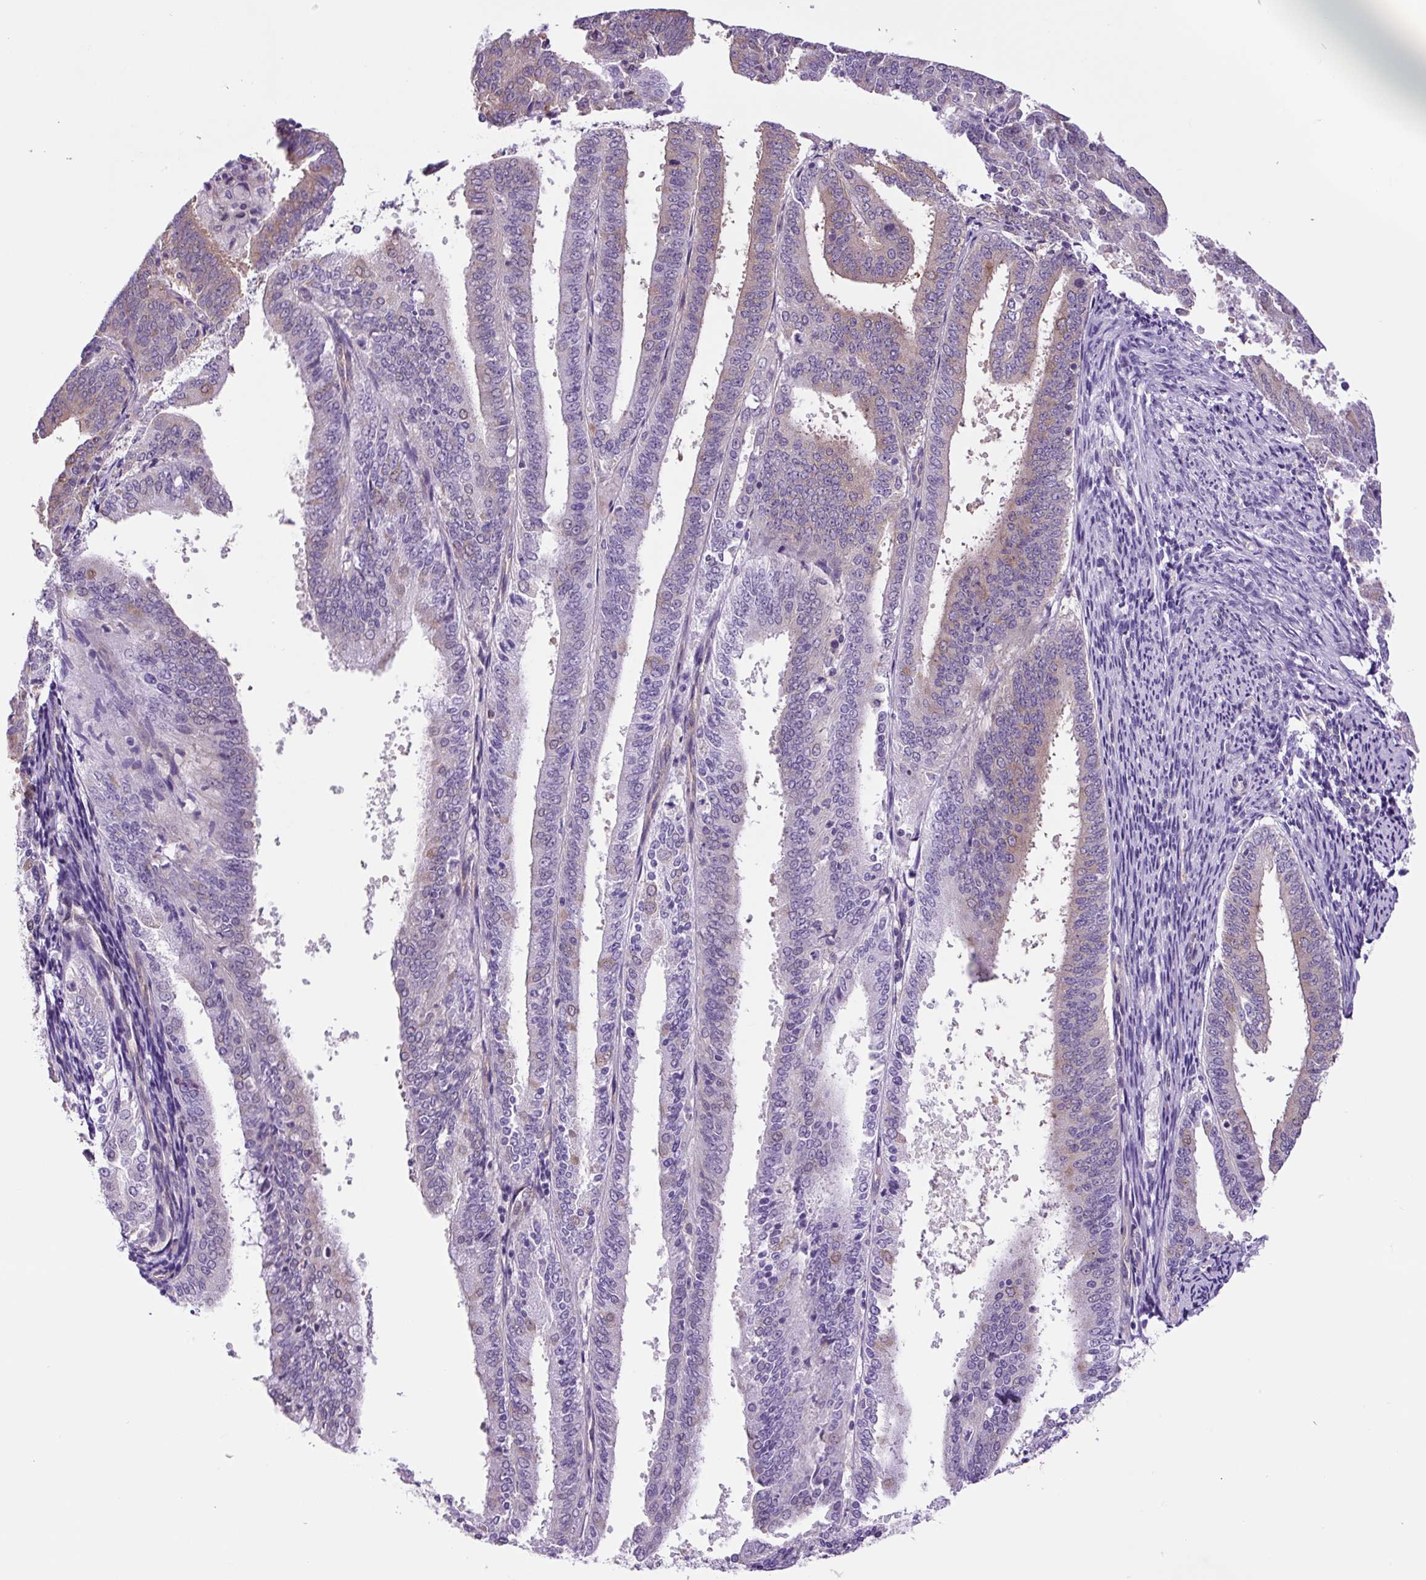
{"staining": {"intensity": "weak", "quantity": "<25%", "location": "cytoplasmic/membranous"}, "tissue": "endometrial cancer", "cell_type": "Tumor cells", "image_type": "cancer", "snomed": [{"axis": "morphology", "description": "Adenocarcinoma, NOS"}, {"axis": "topography", "description": "Endometrium"}], "caption": "Micrograph shows no significant protein positivity in tumor cells of adenocarcinoma (endometrial).", "gene": "GORASP1", "patient": {"sex": "female", "age": 63}}